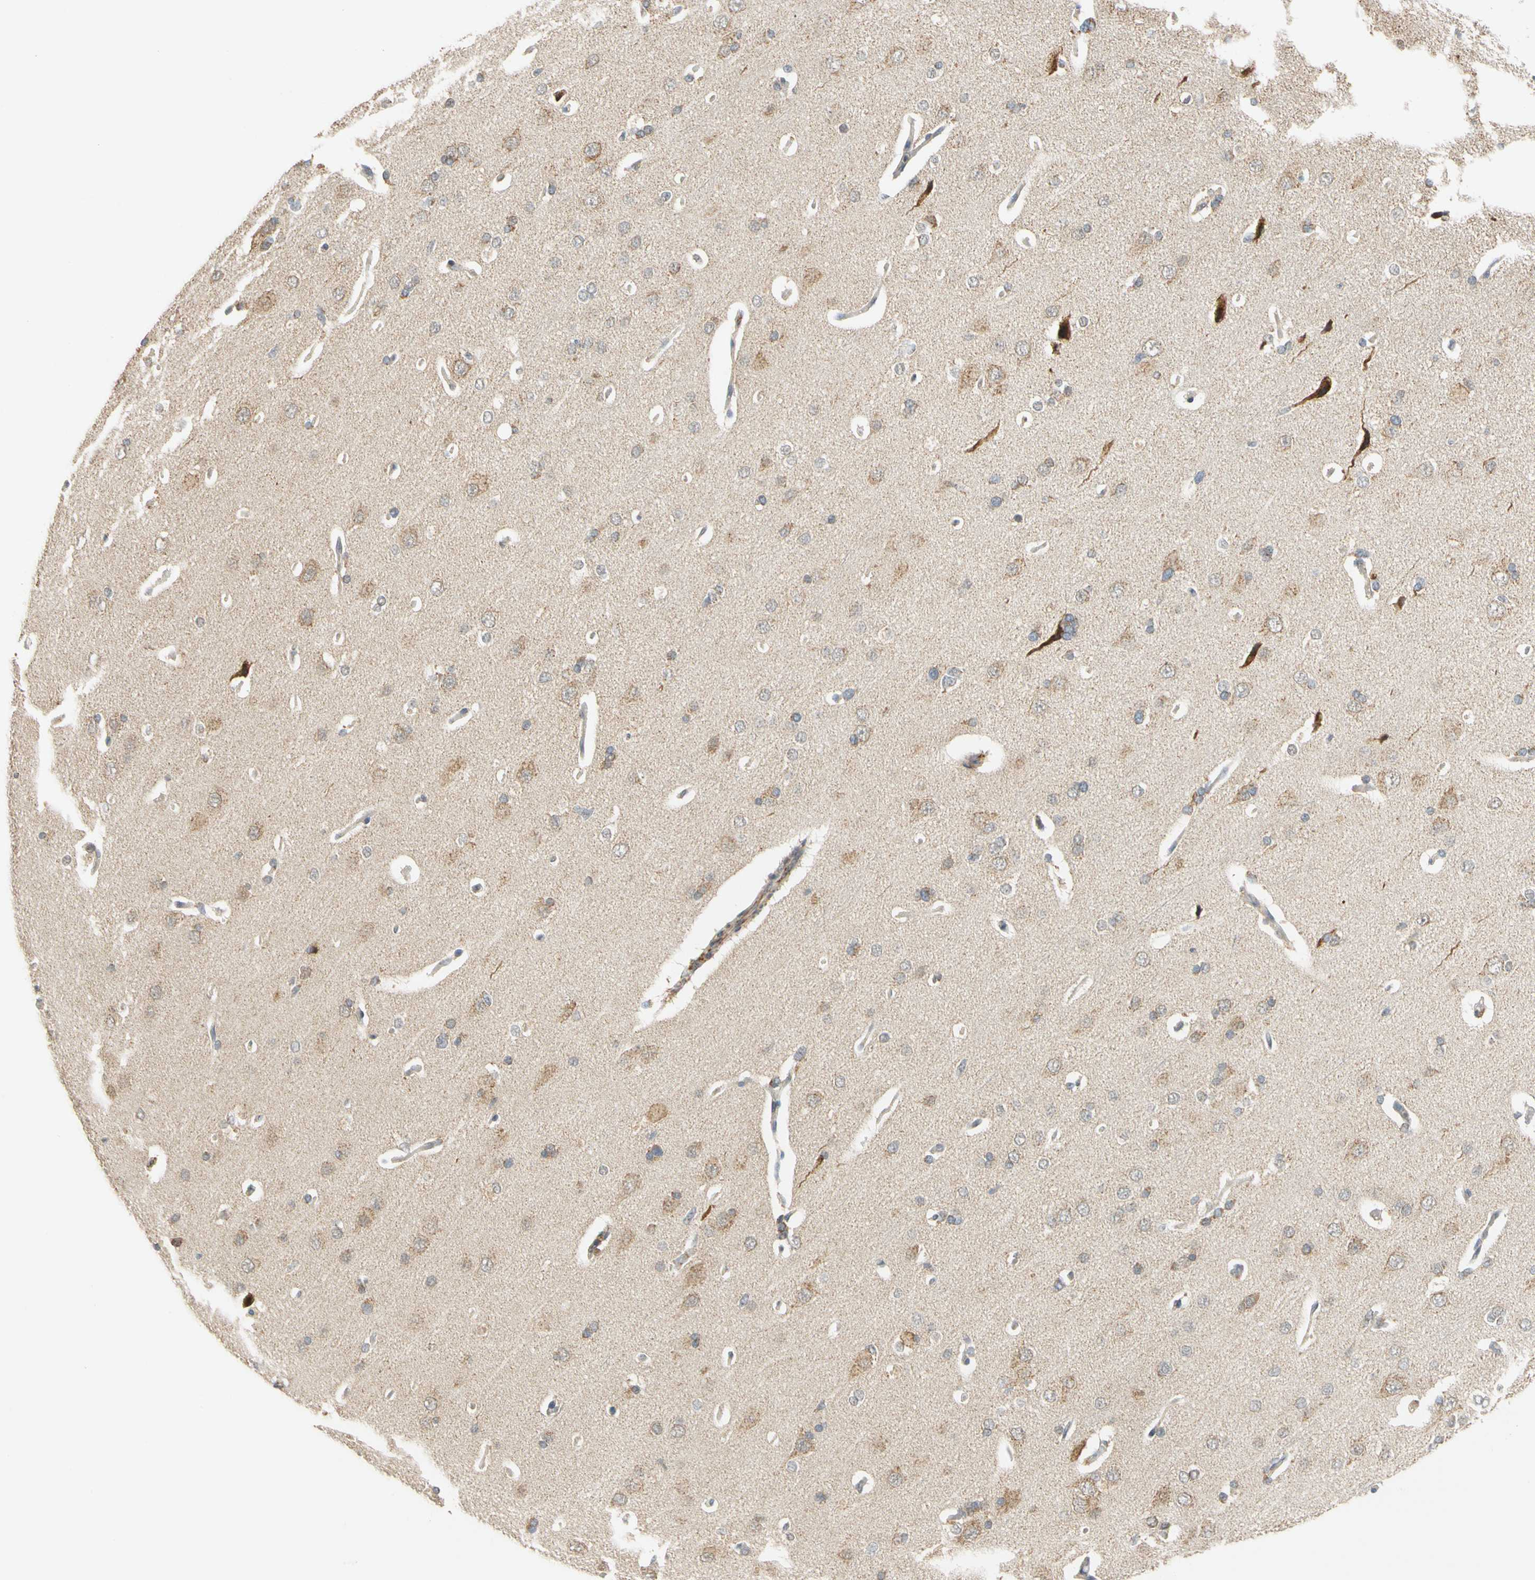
{"staining": {"intensity": "negative", "quantity": "none", "location": "none"}, "tissue": "cerebral cortex", "cell_type": "Endothelial cells", "image_type": "normal", "snomed": [{"axis": "morphology", "description": "Normal tissue, NOS"}, {"axis": "topography", "description": "Cerebral cortex"}], "caption": "Endothelial cells are negative for brown protein staining in benign cerebral cortex. (Immunohistochemistry (ihc), brightfield microscopy, high magnification).", "gene": "SFXN3", "patient": {"sex": "male", "age": 62}}